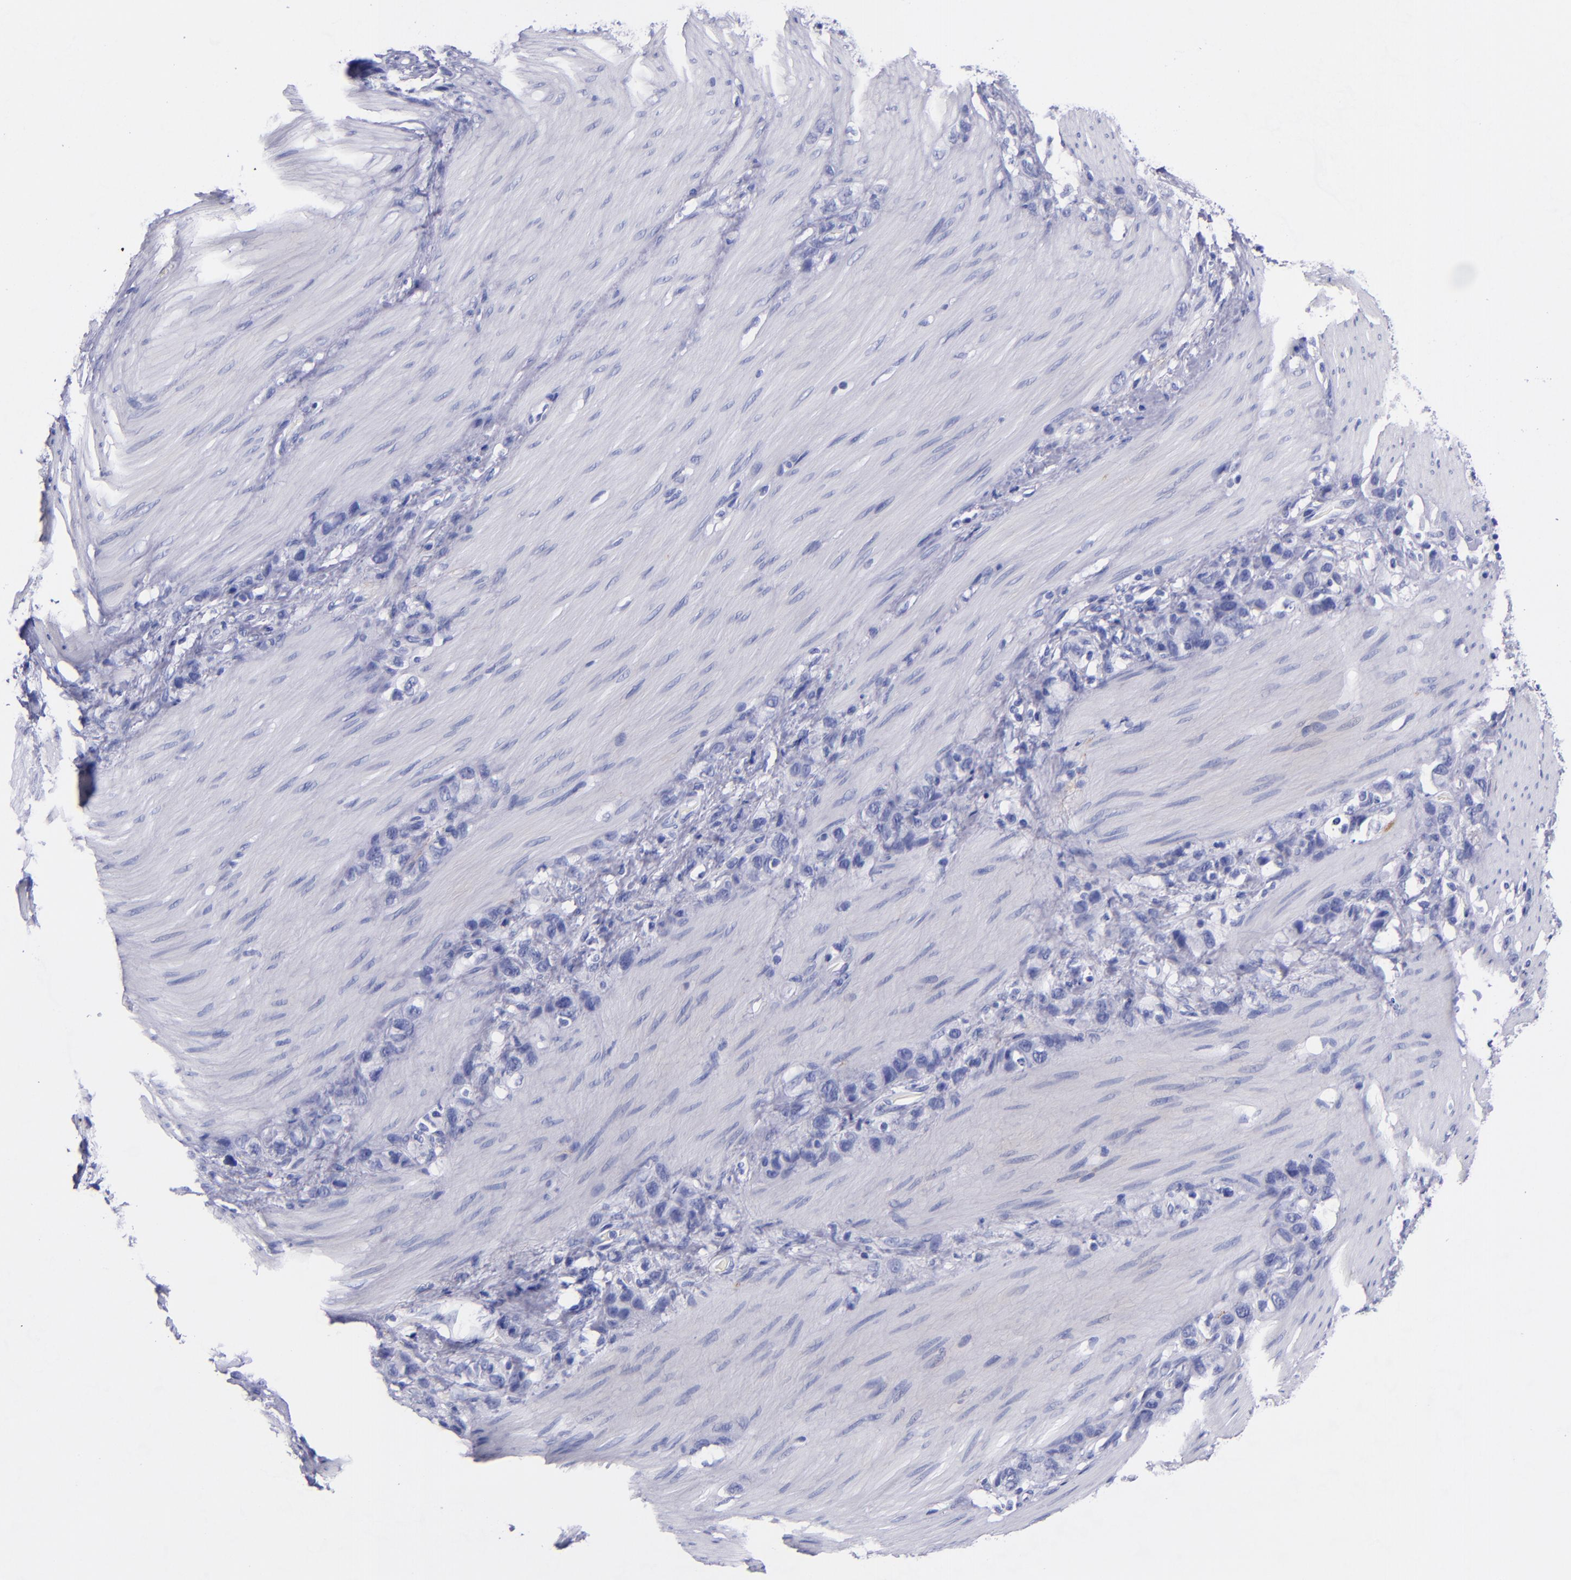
{"staining": {"intensity": "negative", "quantity": "none", "location": "none"}, "tissue": "stomach cancer", "cell_type": "Tumor cells", "image_type": "cancer", "snomed": [{"axis": "morphology", "description": "Normal tissue, NOS"}, {"axis": "morphology", "description": "Adenocarcinoma, NOS"}, {"axis": "morphology", "description": "Adenocarcinoma, High grade"}, {"axis": "topography", "description": "Stomach, upper"}, {"axis": "topography", "description": "Stomach"}], "caption": "Protein analysis of high-grade adenocarcinoma (stomach) shows no significant expression in tumor cells.", "gene": "SV2A", "patient": {"sex": "female", "age": 65}}